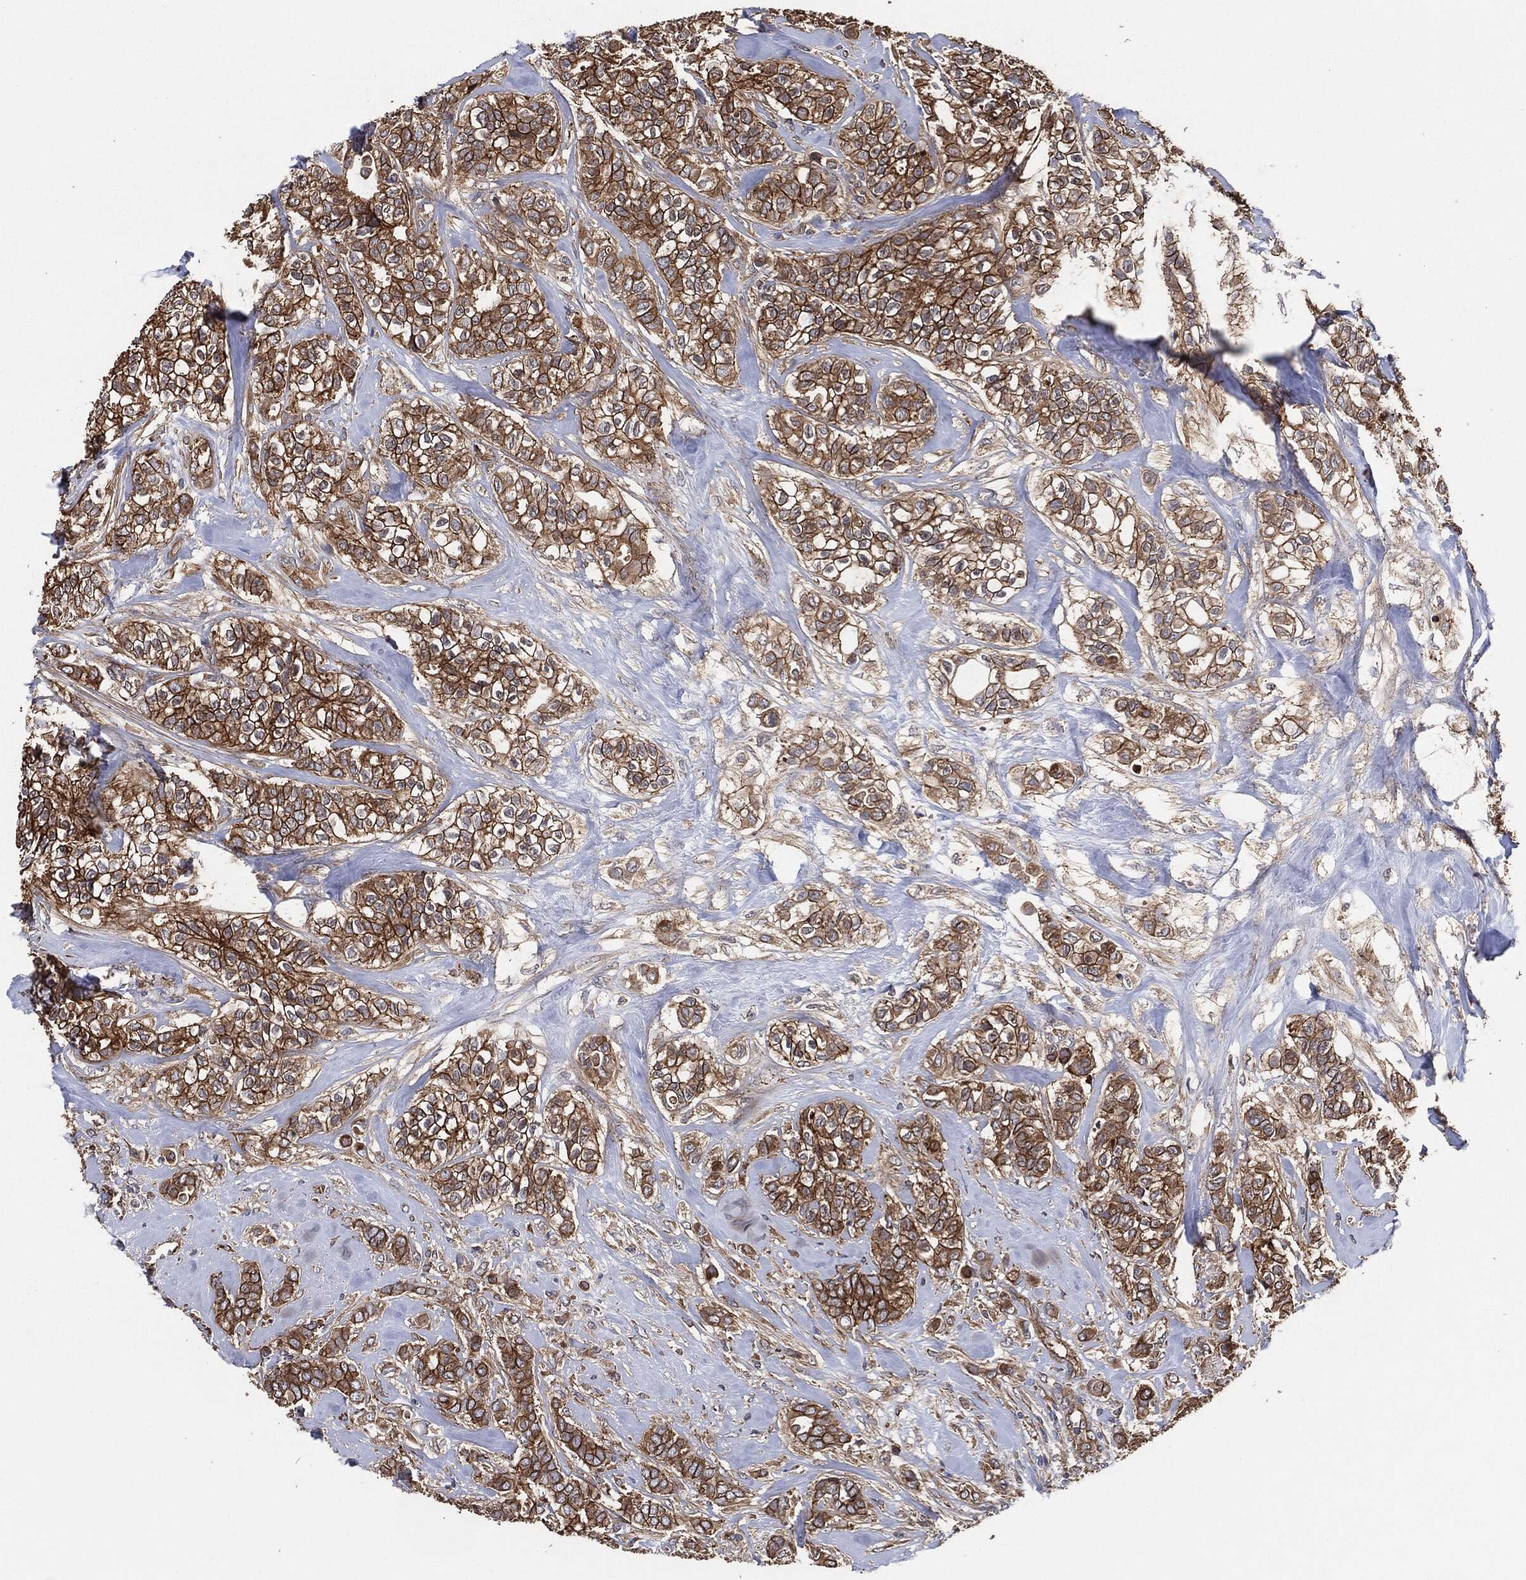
{"staining": {"intensity": "strong", "quantity": ">75%", "location": "cytoplasmic/membranous"}, "tissue": "breast cancer", "cell_type": "Tumor cells", "image_type": "cancer", "snomed": [{"axis": "morphology", "description": "Duct carcinoma"}, {"axis": "topography", "description": "Breast"}], "caption": "A brown stain shows strong cytoplasmic/membranous positivity of a protein in human breast cancer tumor cells.", "gene": "CTNNA1", "patient": {"sex": "female", "age": 71}}